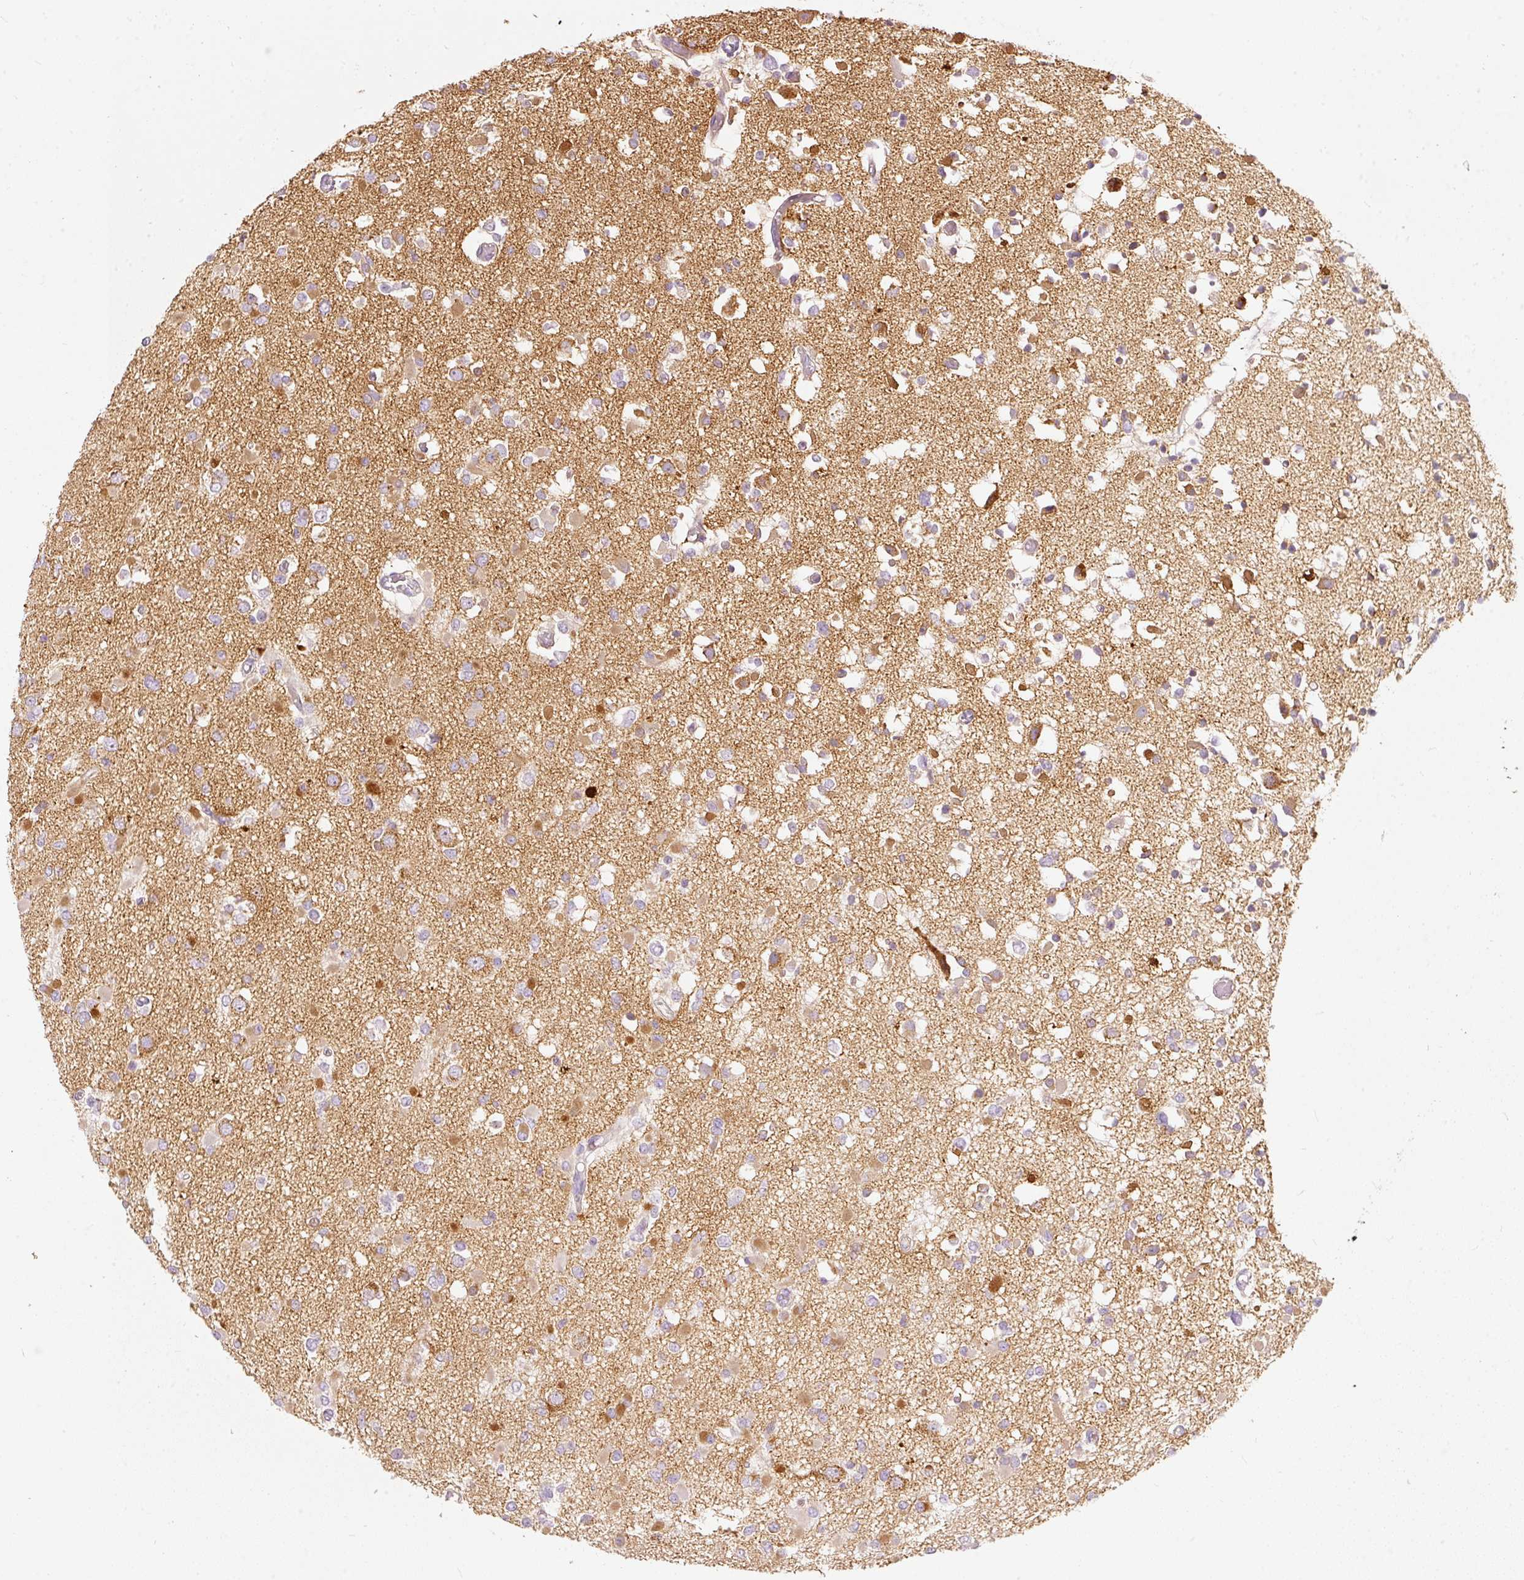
{"staining": {"intensity": "strong", "quantity": "<25%", "location": "cytoplasmic/membranous"}, "tissue": "glioma", "cell_type": "Tumor cells", "image_type": "cancer", "snomed": [{"axis": "morphology", "description": "Glioma, malignant, Low grade"}, {"axis": "topography", "description": "Brain"}], "caption": "Glioma stained with a protein marker shows strong staining in tumor cells.", "gene": "MTHFD2", "patient": {"sex": "female", "age": 22}}